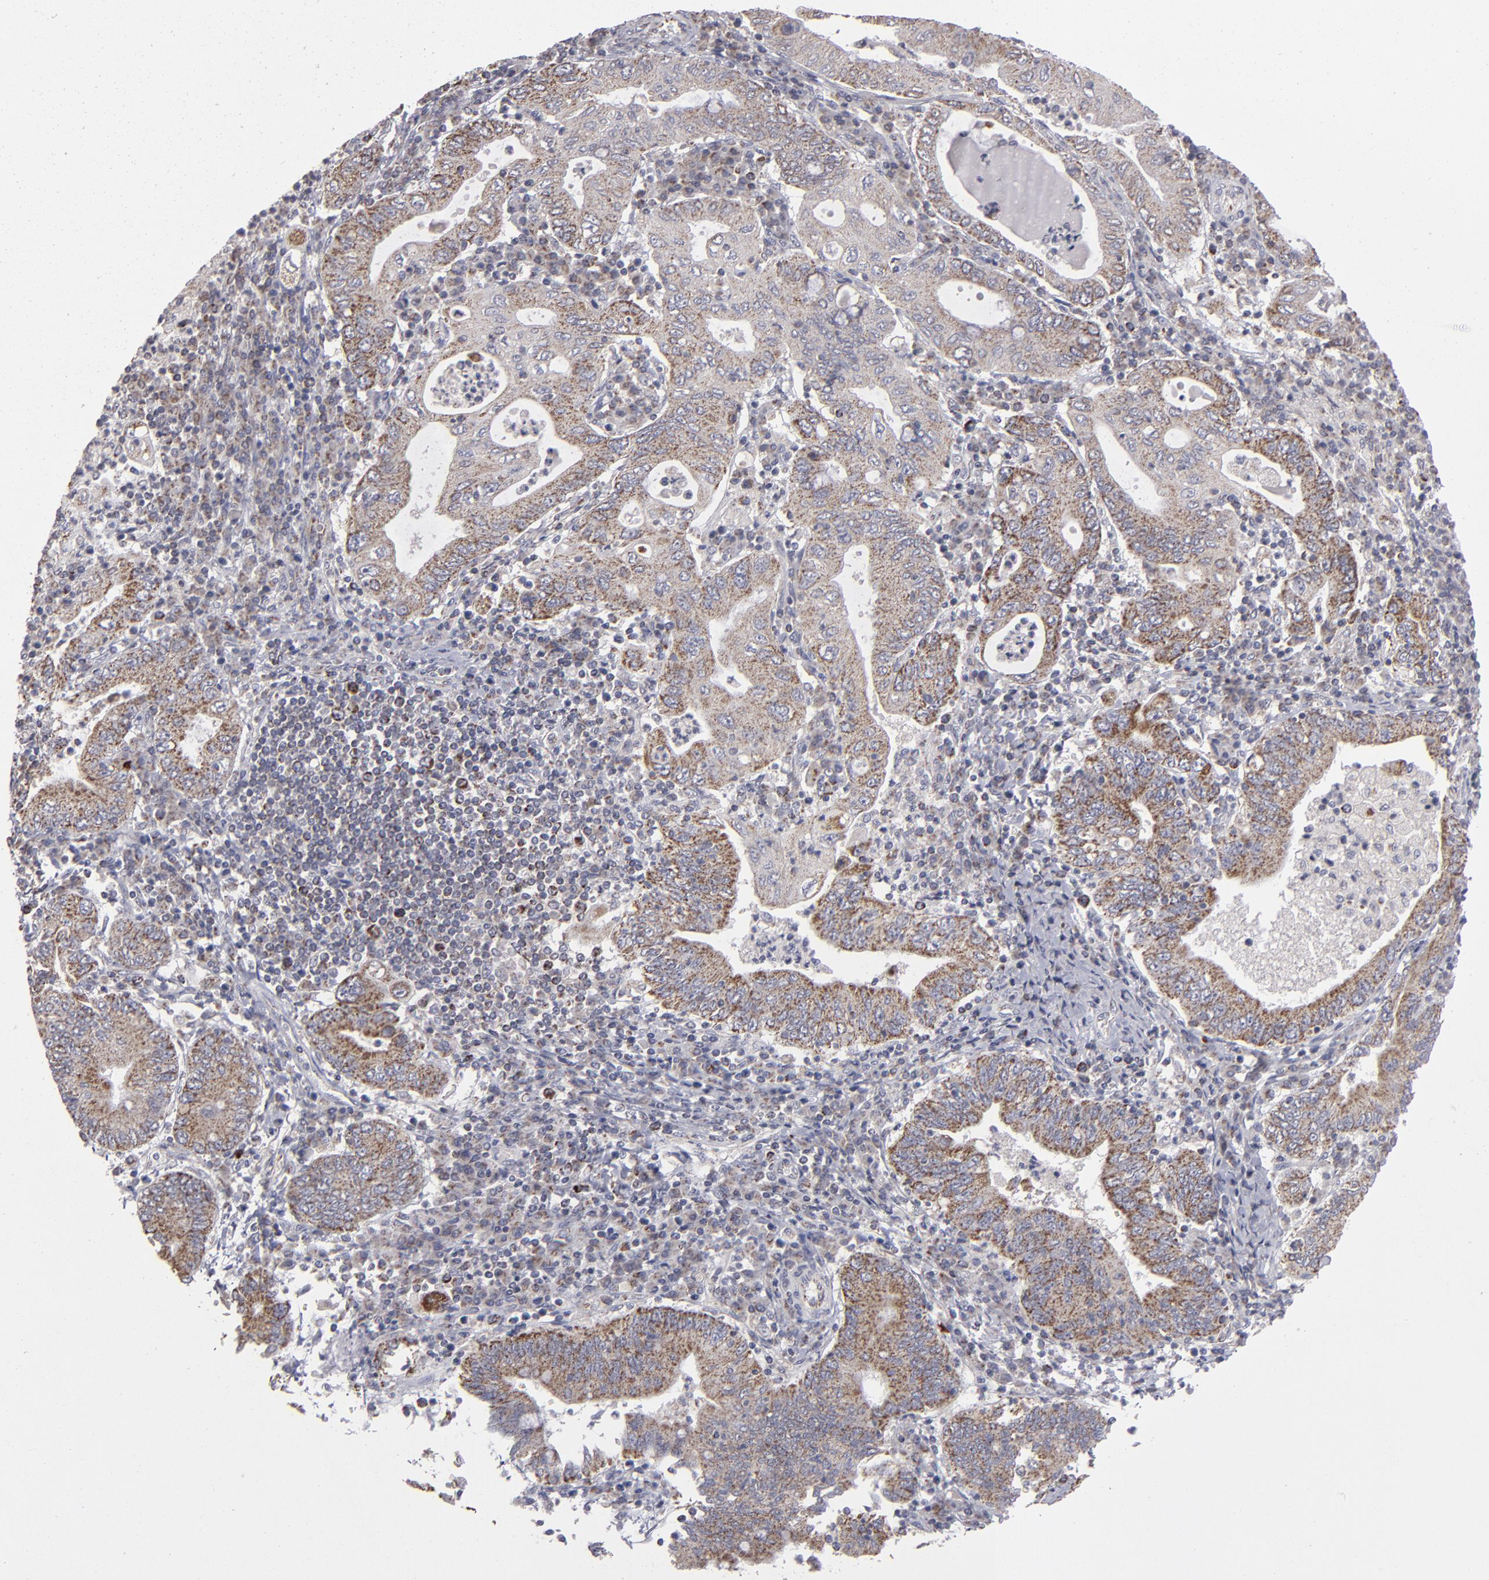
{"staining": {"intensity": "moderate", "quantity": "25%-75%", "location": "cytoplasmic/membranous"}, "tissue": "stomach cancer", "cell_type": "Tumor cells", "image_type": "cancer", "snomed": [{"axis": "morphology", "description": "Normal tissue, NOS"}, {"axis": "morphology", "description": "Adenocarcinoma, NOS"}, {"axis": "topography", "description": "Esophagus"}, {"axis": "topography", "description": "Stomach, upper"}, {"axis": "topography", "description": "Peripheral nerve tissue"}], "caption": "Approximately 25%-75% of tumor cells in stomach adenocarcinoma display moderate cytoplasmic/membranous protein expression as visualized by brown immunohistochemical staining.", "gene": "MYOM2", "patient": {"sex": "male", "age": 62}}